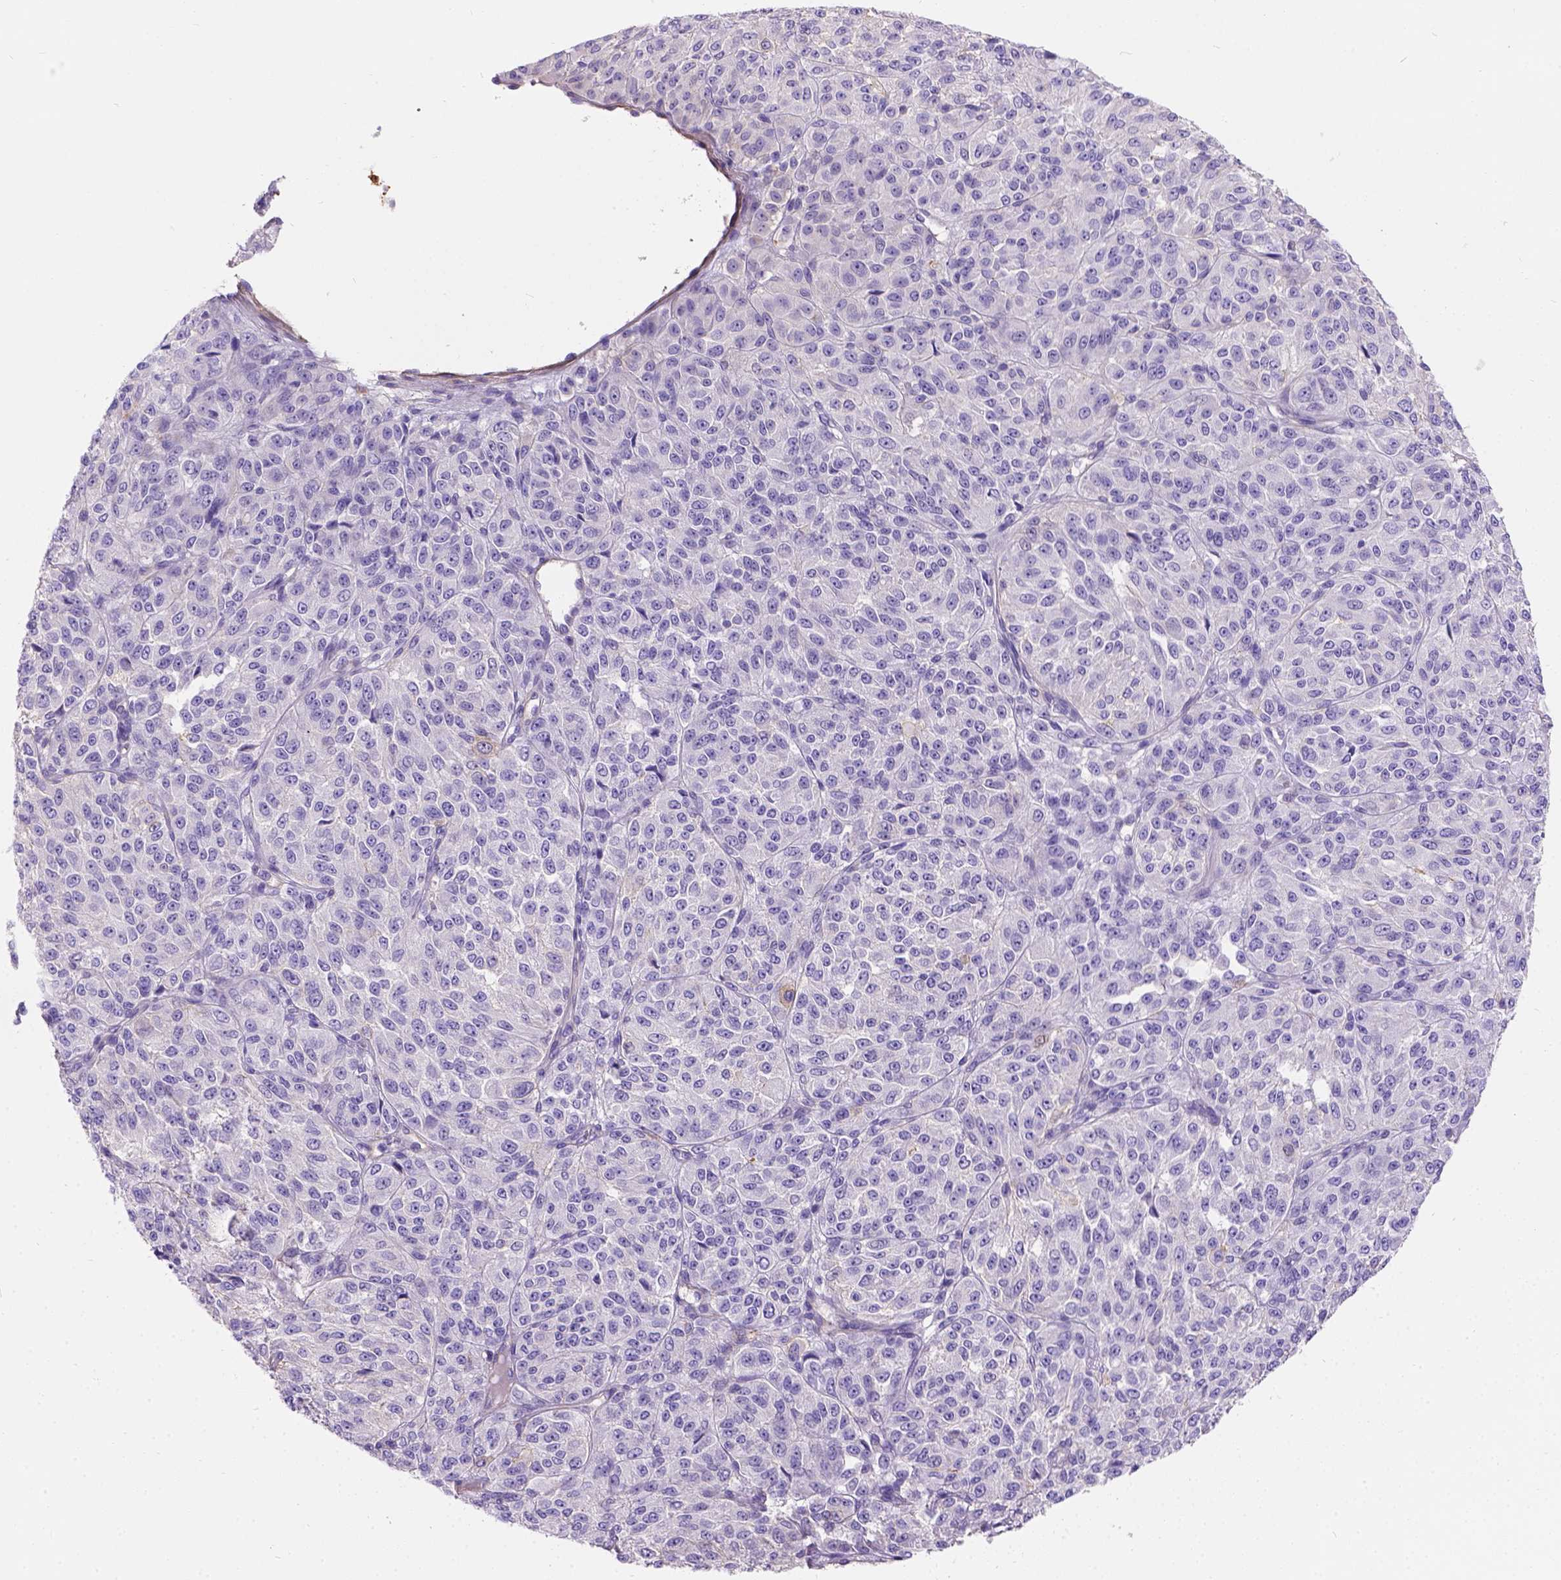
{"staining": {"intensity": "negative", "quantity": "none", "location": "none"}, "tissue": "melanoma", "cell_type": "Tumor cells", "image_type": "cancer", "snomed": [{"axis": "morphology", "description": "Malignant melanoma, Metastatic site"}, {"axis": "topography", "description": "Brain"}], "caption": "A high-resolution micrograph shows immunohistochemistry staining of melanoma, which exhibits no significant staining in tumor cells. (Brightfield microscopy of DAB (3,3'-diaminobenzidine) IHC at high magnification).", "gene": "PHF7", "patient": {"sex": "female", "age": 56}}